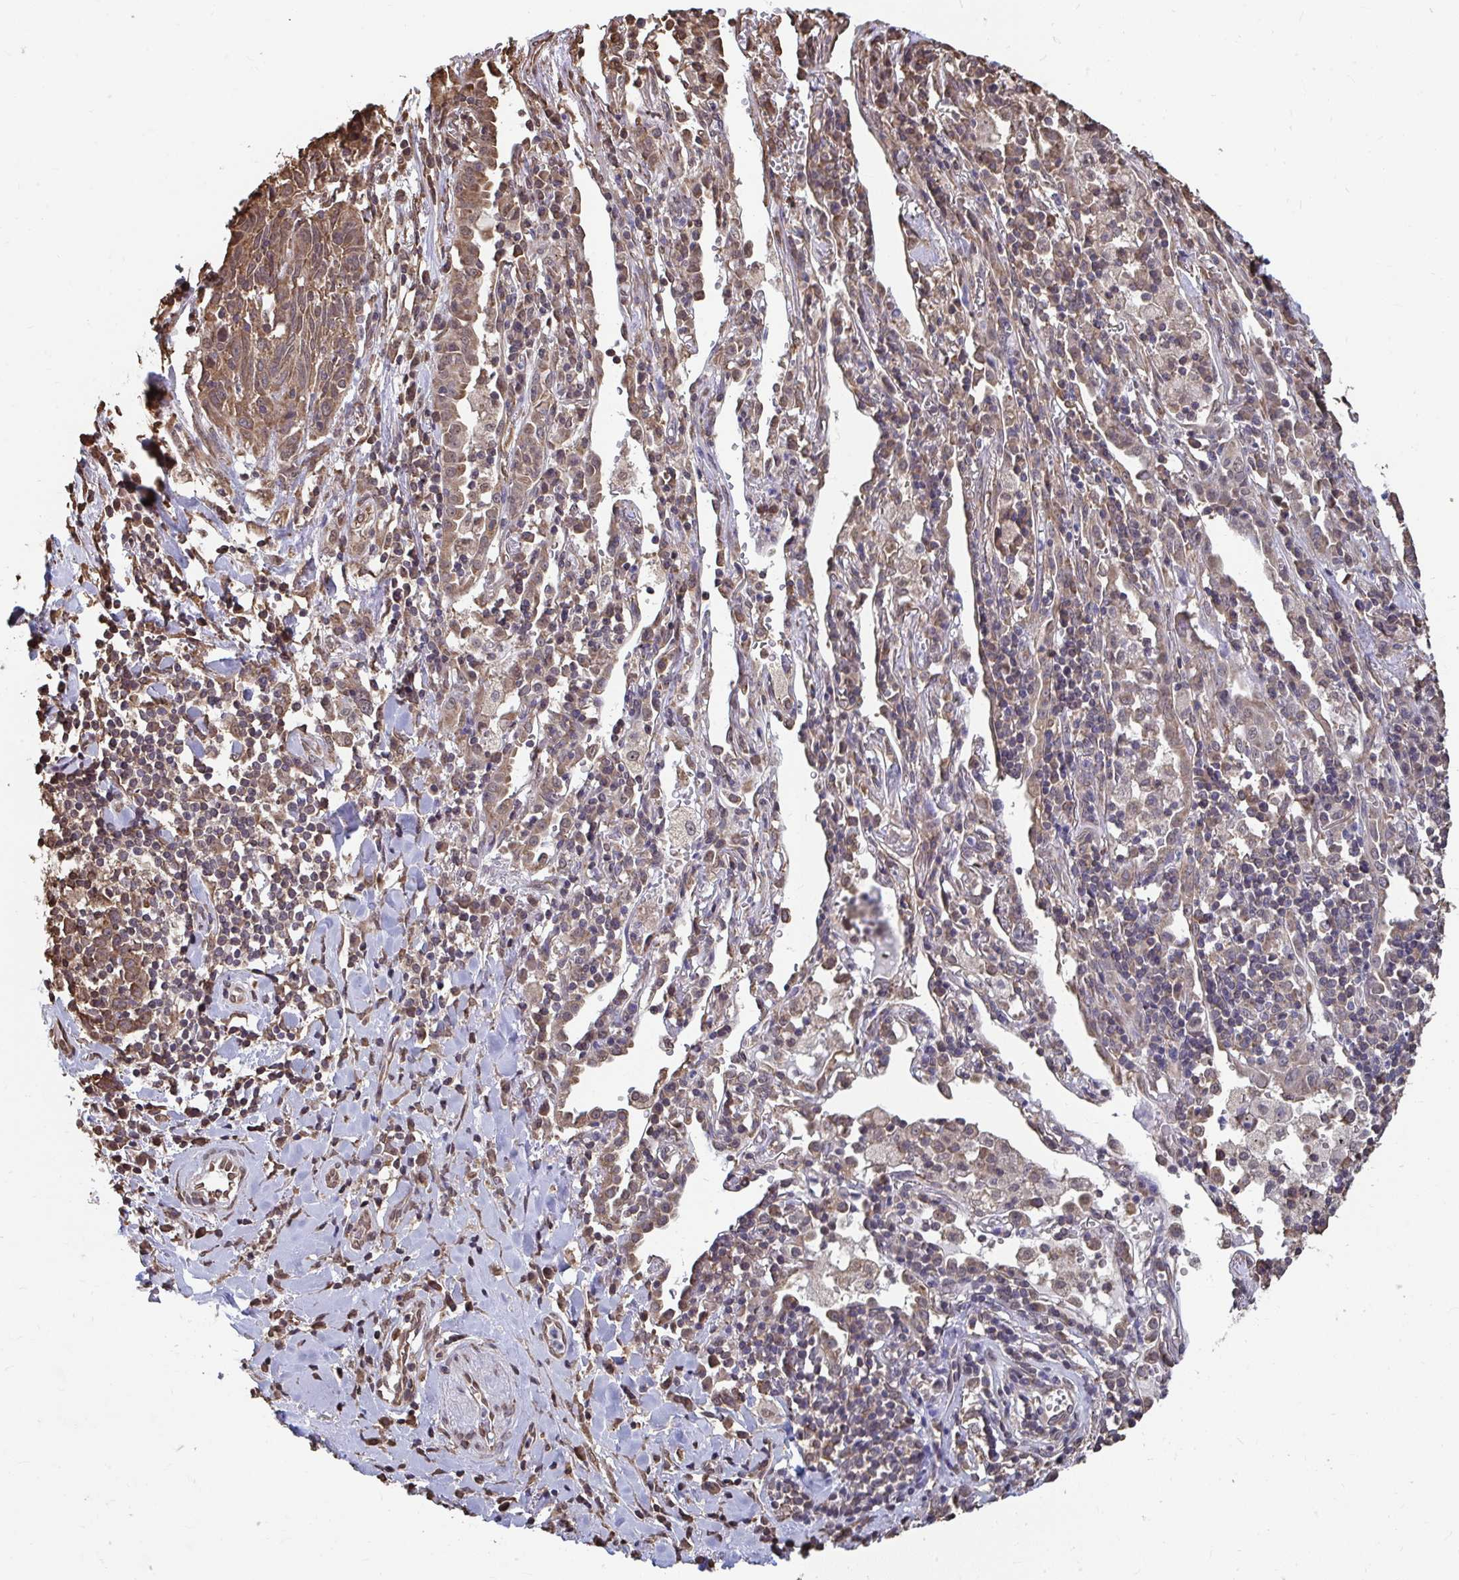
{"staining": {"intensity": "moderate", "quantity": ">75%", "location": "cytoplasmic/membranous,nuclear"}, "tissue": "lung cancer", "cell_type": "Tumor cells", "image_type": "cancer", "snomed": [{"axis": "morphology", "description": "Squamous cell carcinoma, NOS"}, {"axis": "topography", "description": "Lung"}], "caption": "An image of lung squamous cell carcinoma stained for a protein shows moderate cytoplasmic/membranous and nuclear brown staining in tumor cells.", "gene": "SYNCRIP", "patient": {"sex": "female", "age": 66}}